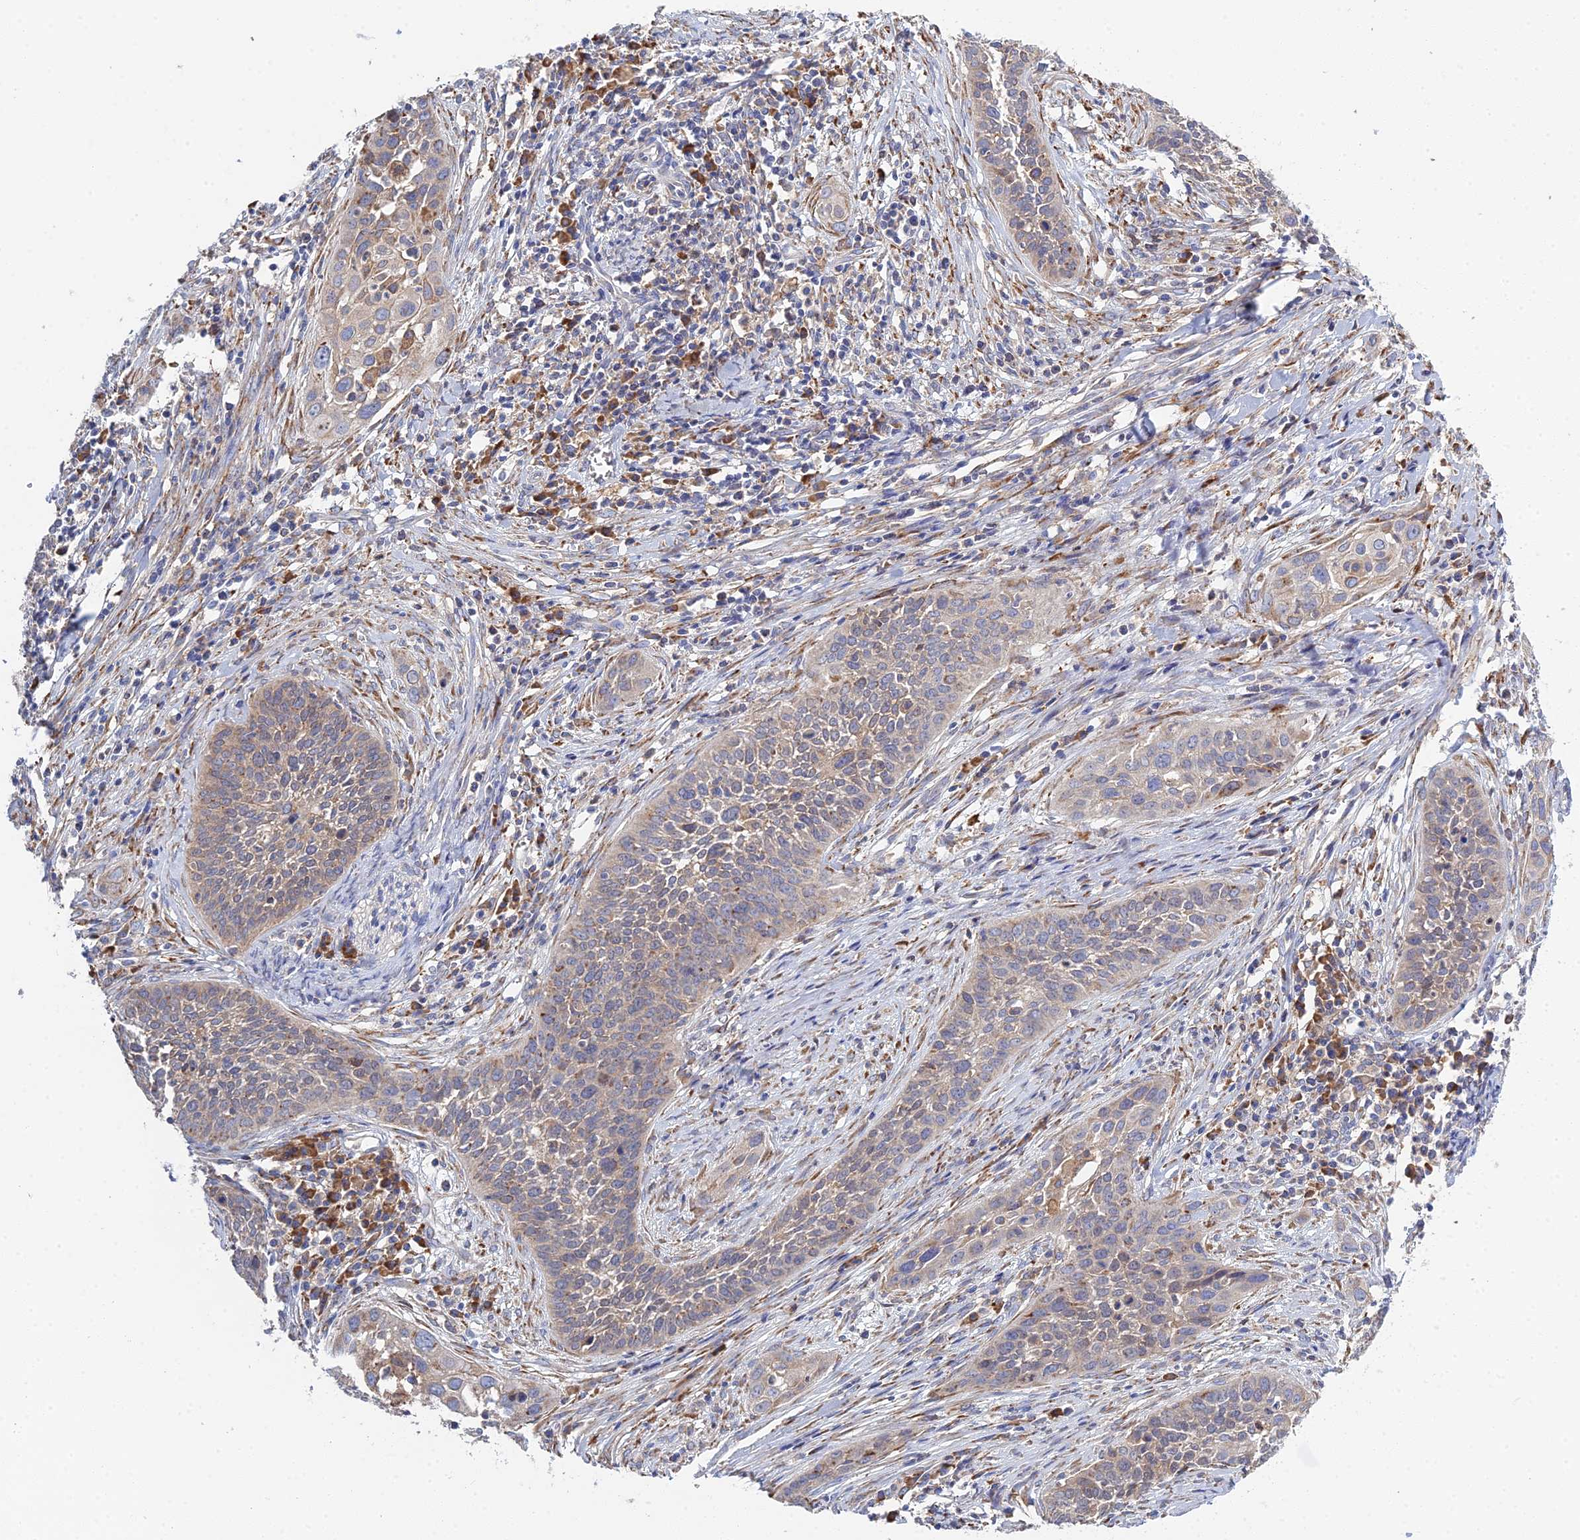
{"staining": {"intensity": "weak", "quantity": "<25%", "location": "cytoplasmic/membranous"}, "tissue": "cervical cancer", "cell_type": "Tumor cells", "image_type": "cancer", "snomed": [{"axis": "morphology", "description": "Squamous cell carcinoma, NOS"}, {"axis": "topography", "description": "Cervix"}], "caption": "Cervical cancer (squamous cell carcinoma) stained for a protein using IHC reveals no staining tumor cells.", "gene": "TRAPPC6A", "patient": {"sex": "female", "age": 34}}